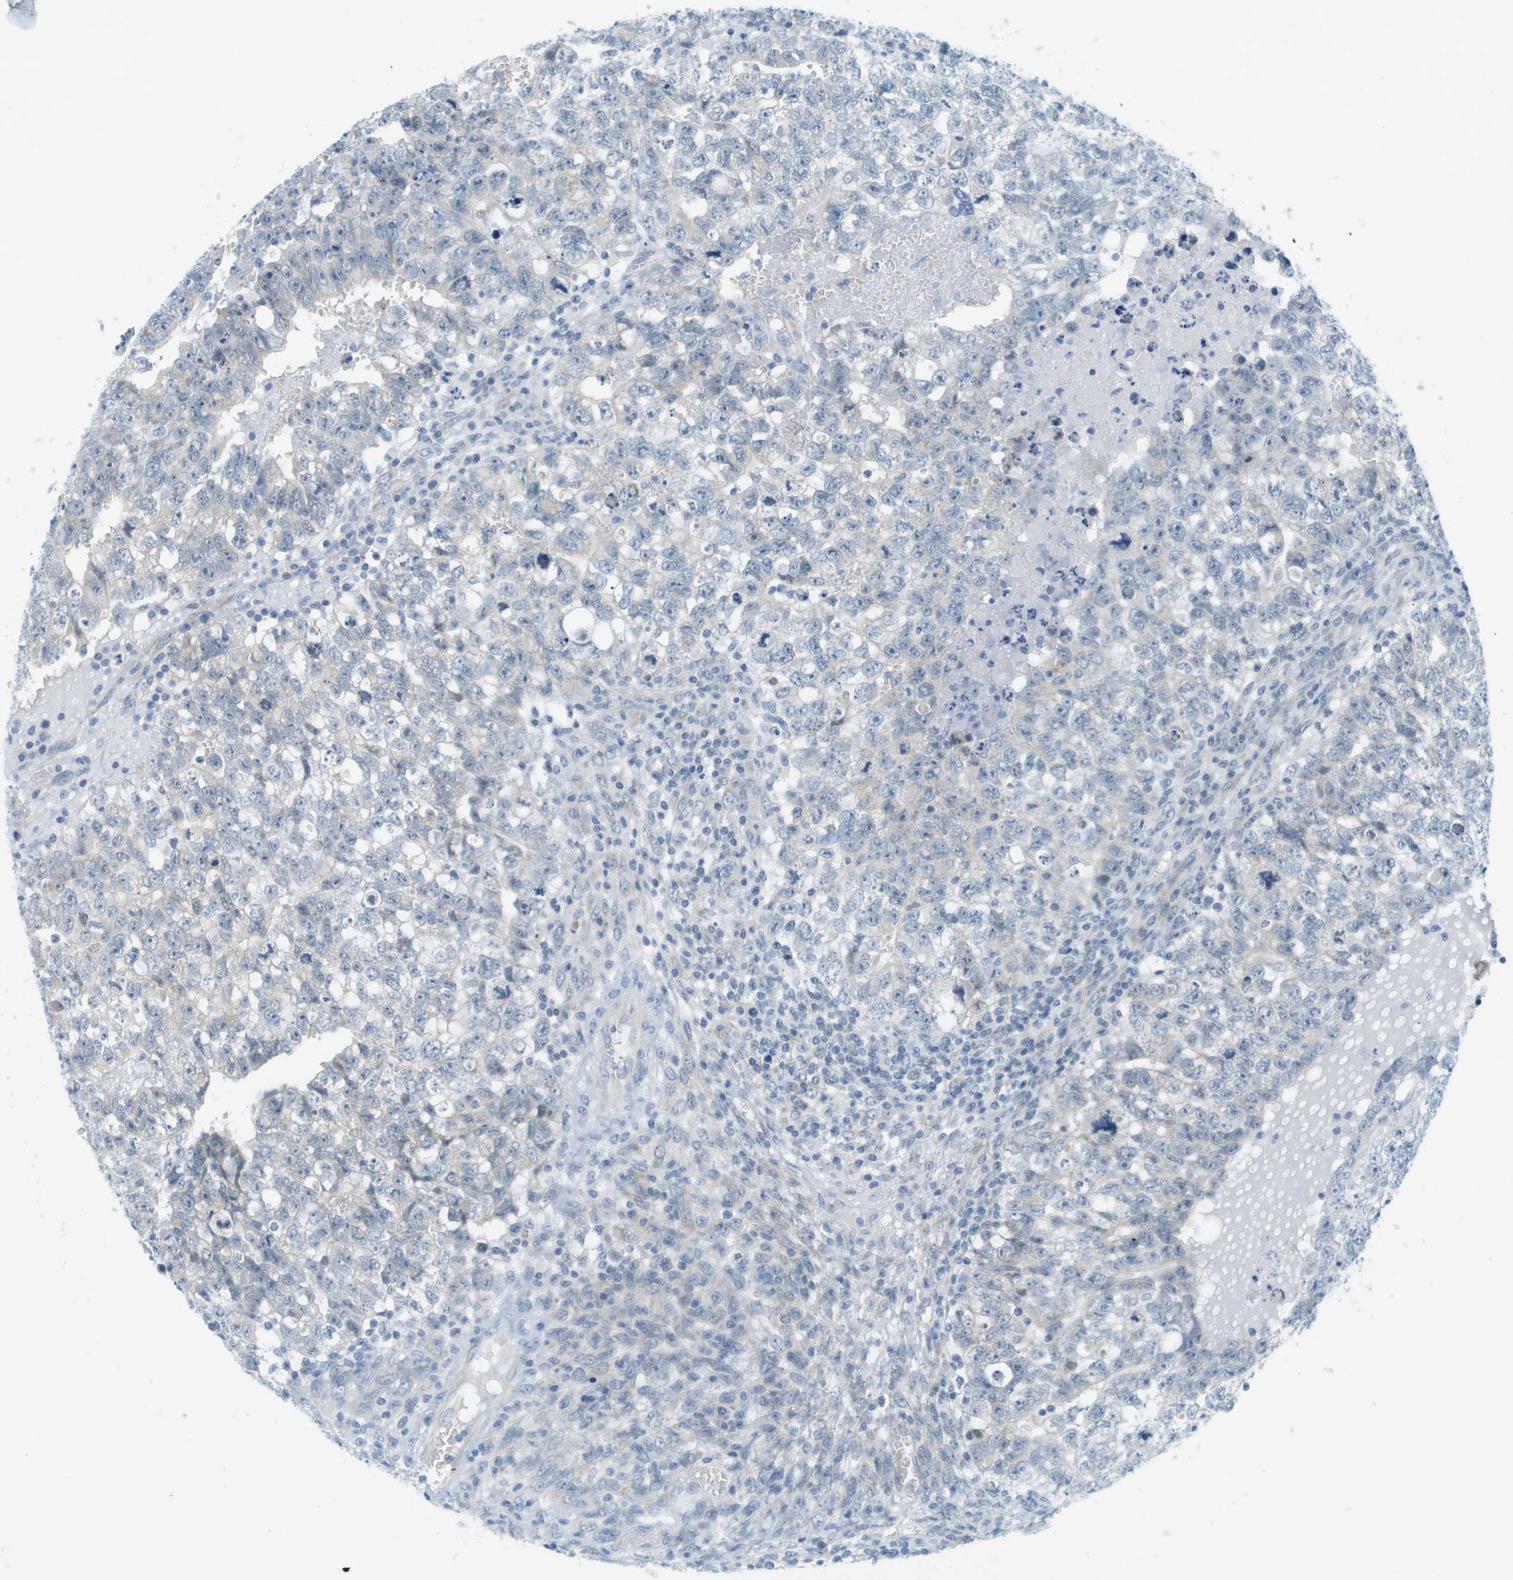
{"staining": {"intensity": "negative", "quantity": "none", "location": "none"}, "tissue": "testis cancer", "cell_type": "Tumor cells", "image_type": "cancer", "snomed": [{"axis": "morphology", "description": "Seminoma, NOS"}, {"axis": "morphology", "description": "Carcinoma, Embryonal, NOS"}, {"axis": "topography", "description": "Testis"}], "caption": "Testis embryonal carcinoma was stained to show a protein in brown. There is no significant staining in tumor cells. (DAB immunohistochemistry with hematoxylin counter stain).", "gene": "SMYD5", "patient": {"sex": "male", "age": 38}}